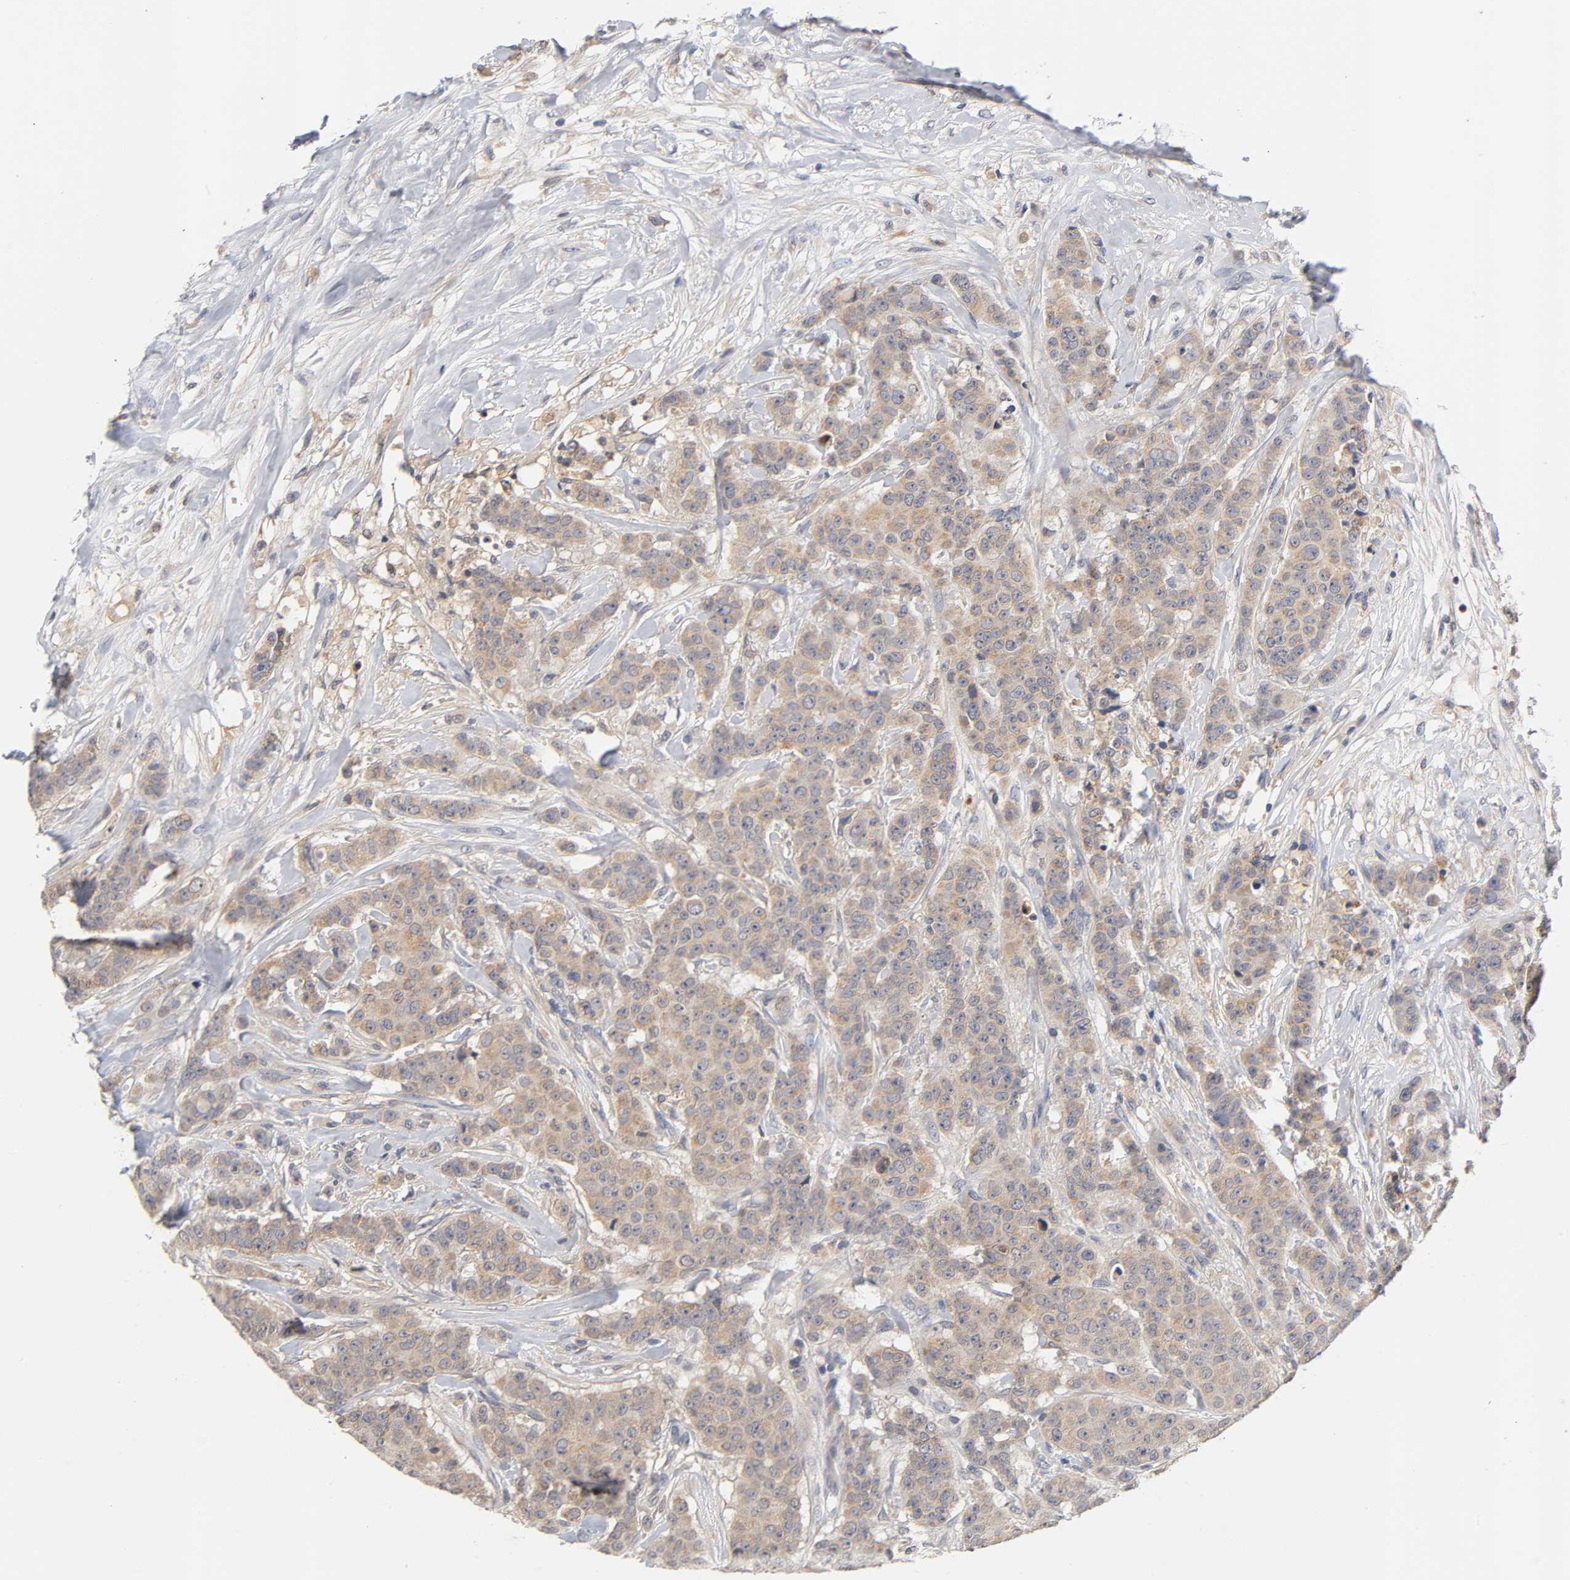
{"staining": {"intensity": "weak", "quantity": ">75%", "location": "cytoplasmic/membranous"}, "tissue": "breast cancer", "cell_type": "Tumor cells", "image_type": "cancer", "snomed": [{"axis": "morphology", "description": "Duct carcinoma"}, {"axis": "topography", "description": "Breast"}], "caption": "Human breast cancer (infiltrating ductal carcinoma) stained with a brown dye demonstrates weak cytoplasmic/membranous positive positivity in about >75% of tumor cells.", "gene": "CXADR", "patient": {"sex": "female", "age": 40}}